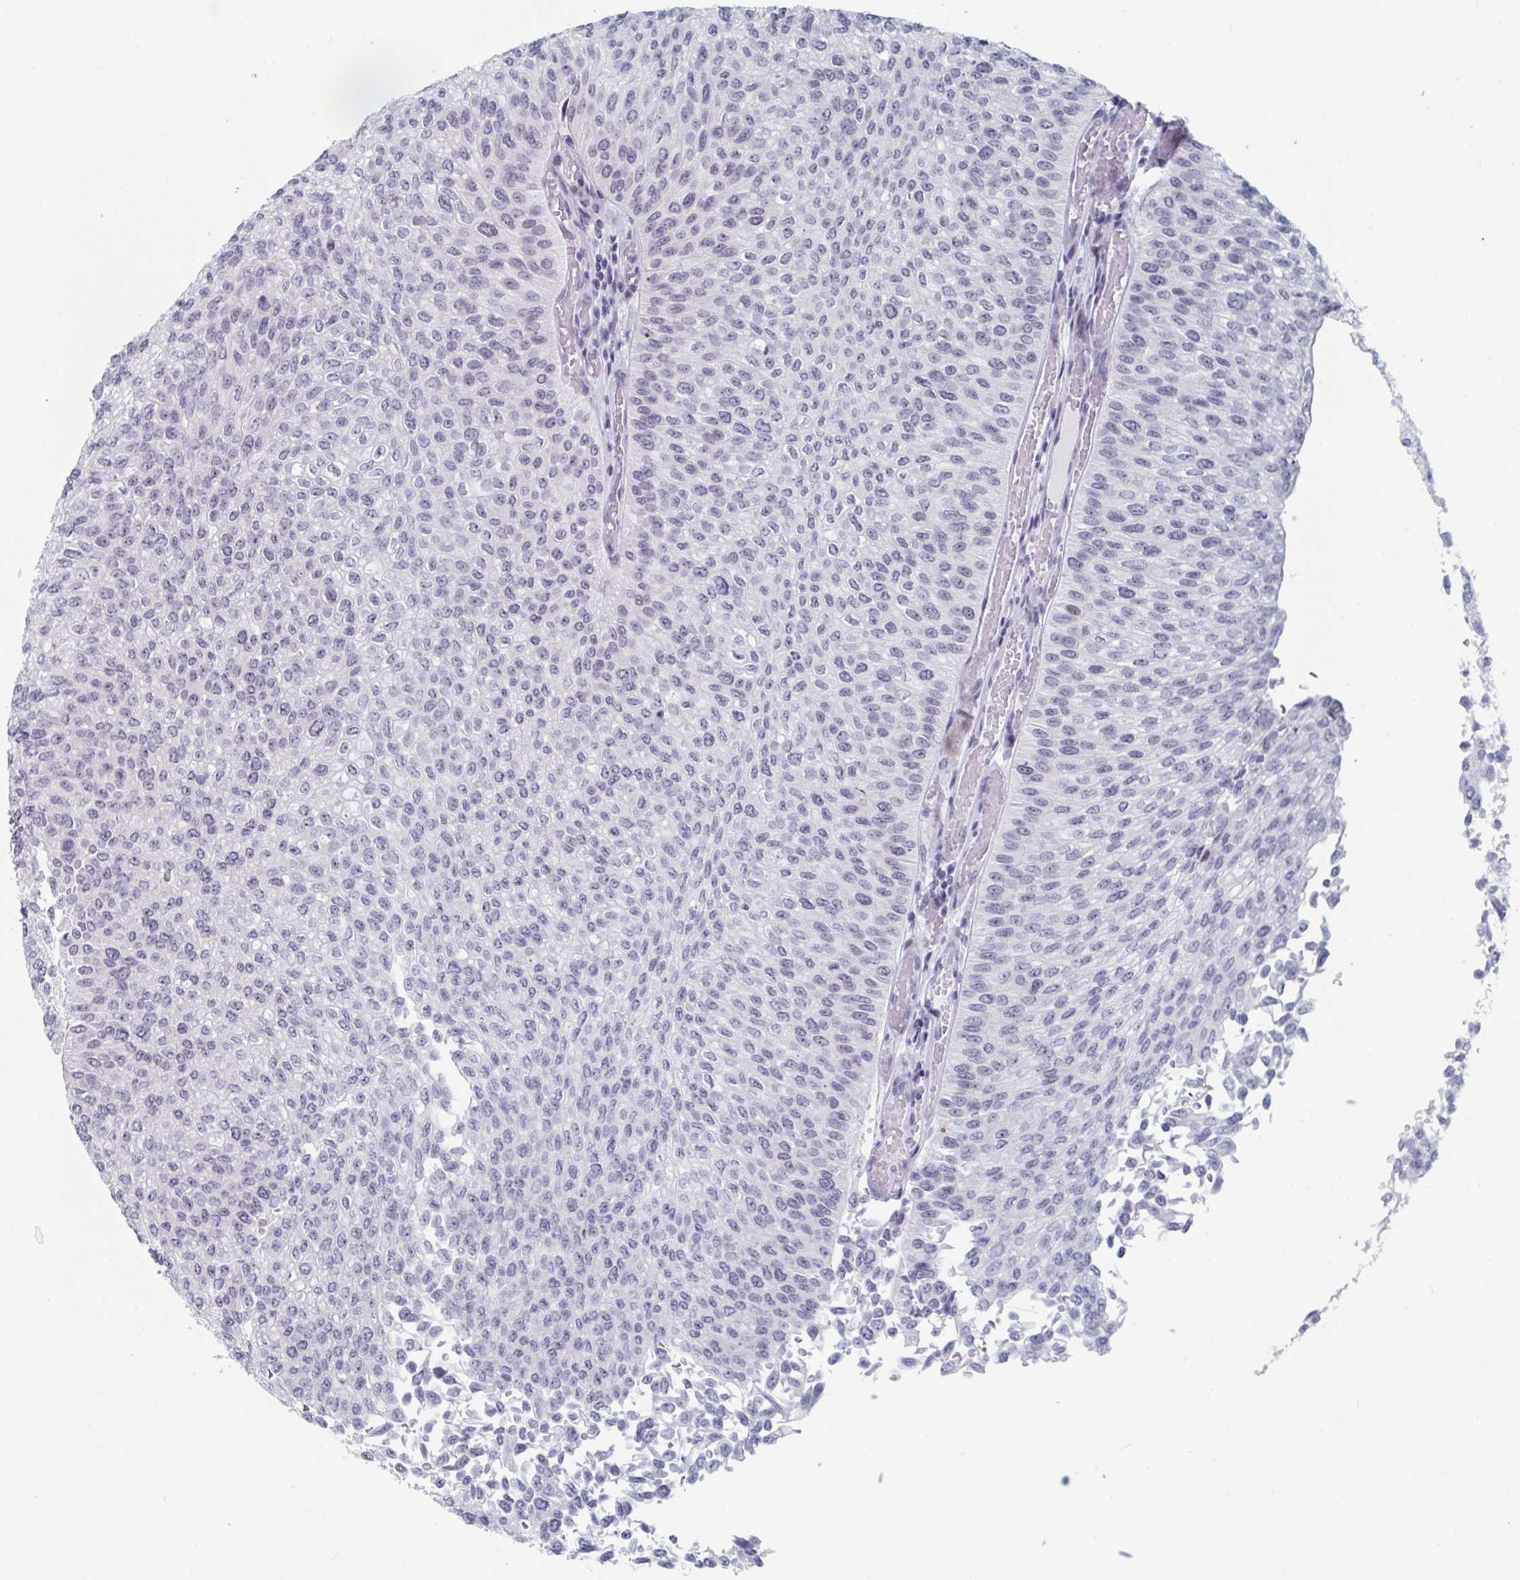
{"staining": {"intensity": "weak", "quantity": "<25%", "location": "nuclear"}, "tissue": "urothelial cancer", "cell_type": "Tumor cells", "image_type": "cancer", "snomed": [{"axis": "morphology", "description": "Urothelial carcinoma, NOS"}, {"axis": "topography", "description": "Urinary bladder"}], "caption": "Immunohistochemistry of urothelial cancer demonstrates no staining in tumor cells. The staining is performed using DAB brown chromogen with nuclei counter-stained in using hematoxylin.", "gene": "NR1H2", "patient": {"sex": "male", "age": 59}}